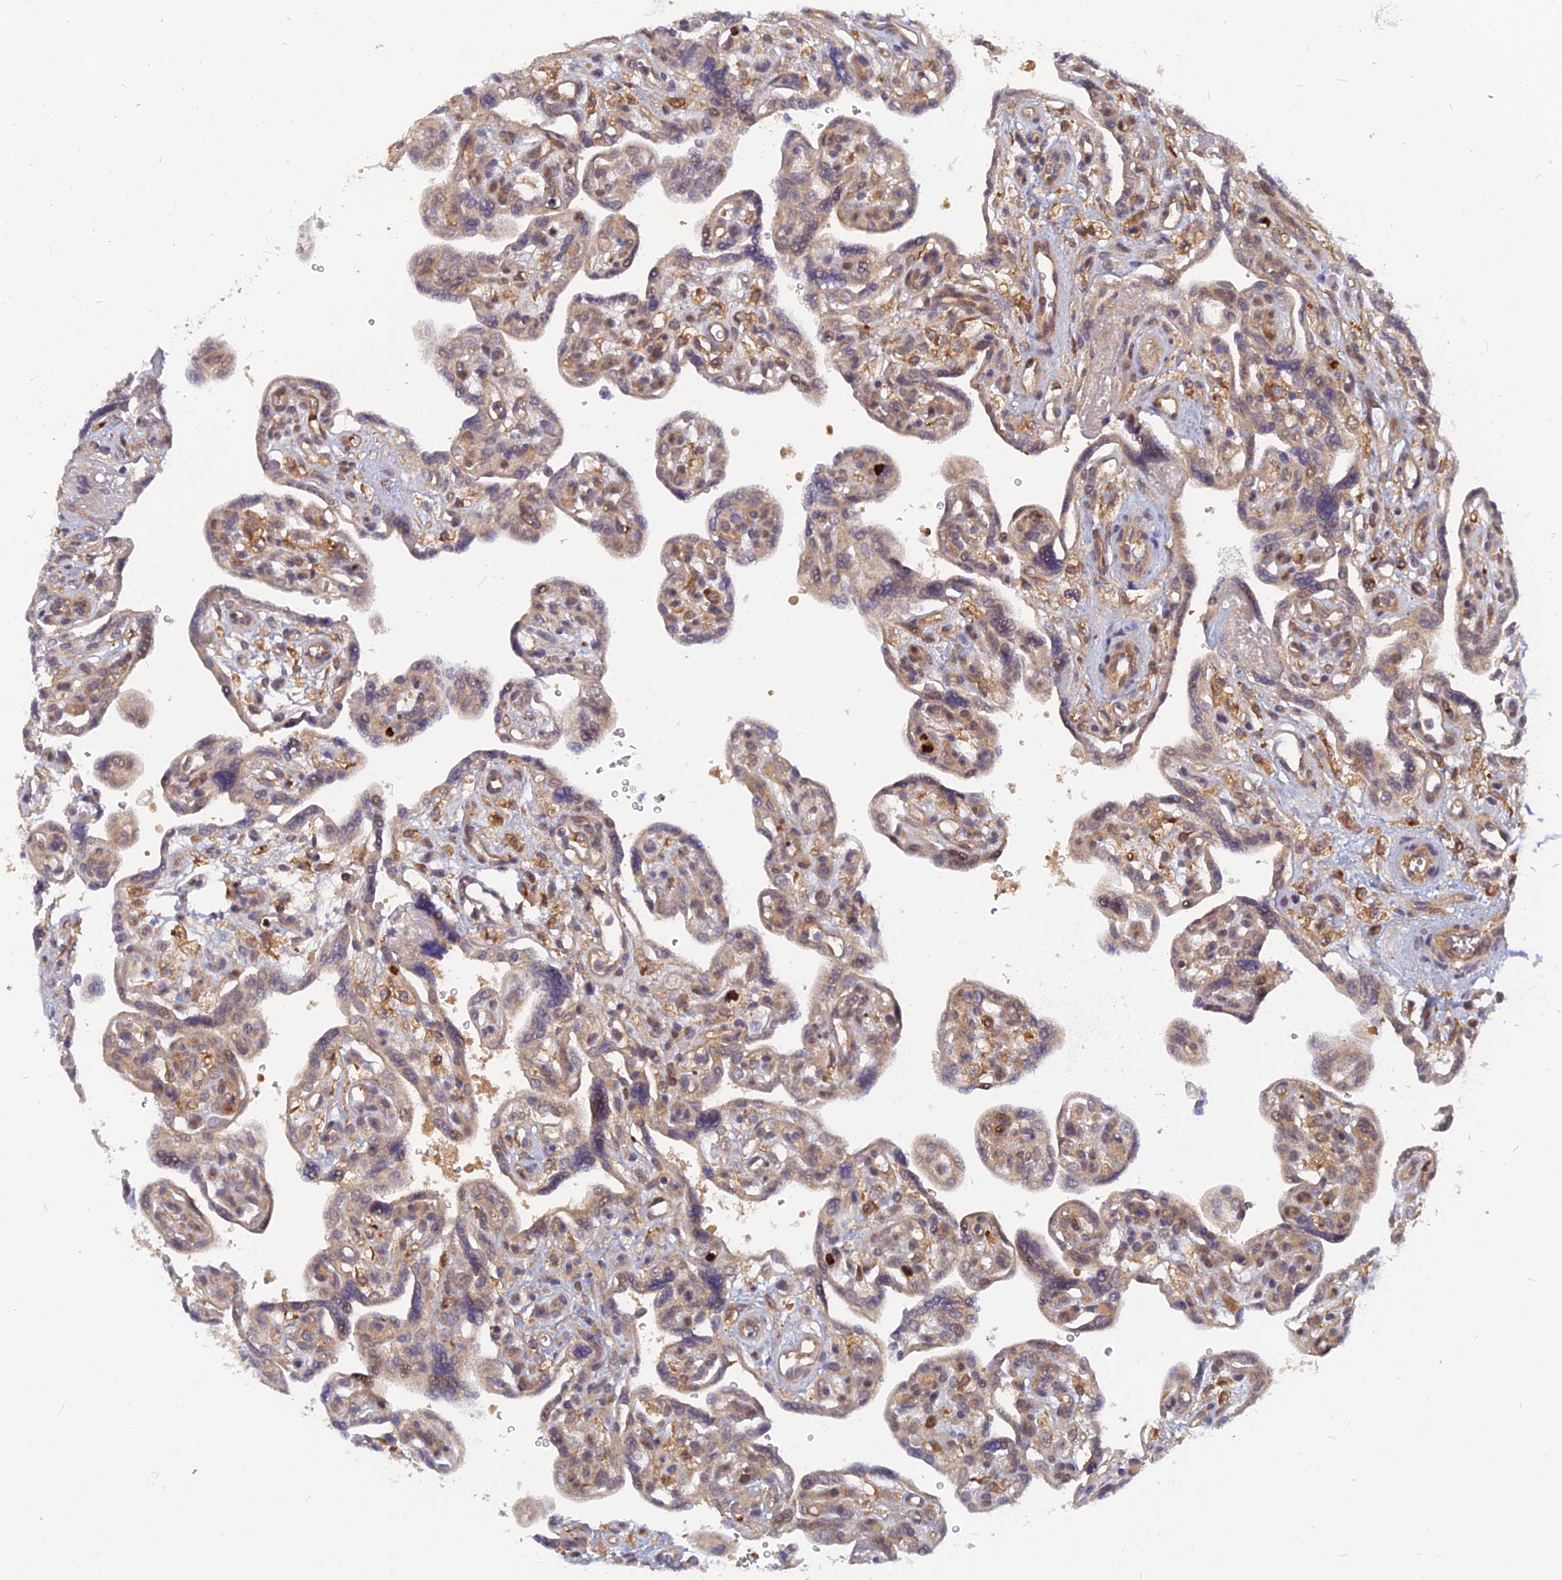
{"staining": {"intensity": "moderate", "quantity": "<25%", "location": "nuclear"}, "tissue": "placenta", "cell_type": "Trophoblastic cells", "image_type": "normal", "snomed": [{"axis": "morphology", "description": "Normal tissue, NOS"}, {"axis": "topography", "description": "Placenta"}], "caption": "Immunohistochemical staining of normal human placenta exhibits moderate nuclear protein expression in approximately <25% of trophoblastic cells. (DAB IHC, brown staining for protein, blue staining for nuclei).", "gene": "ARL2BP", "patient": {"sex": "female", "age": 39}}